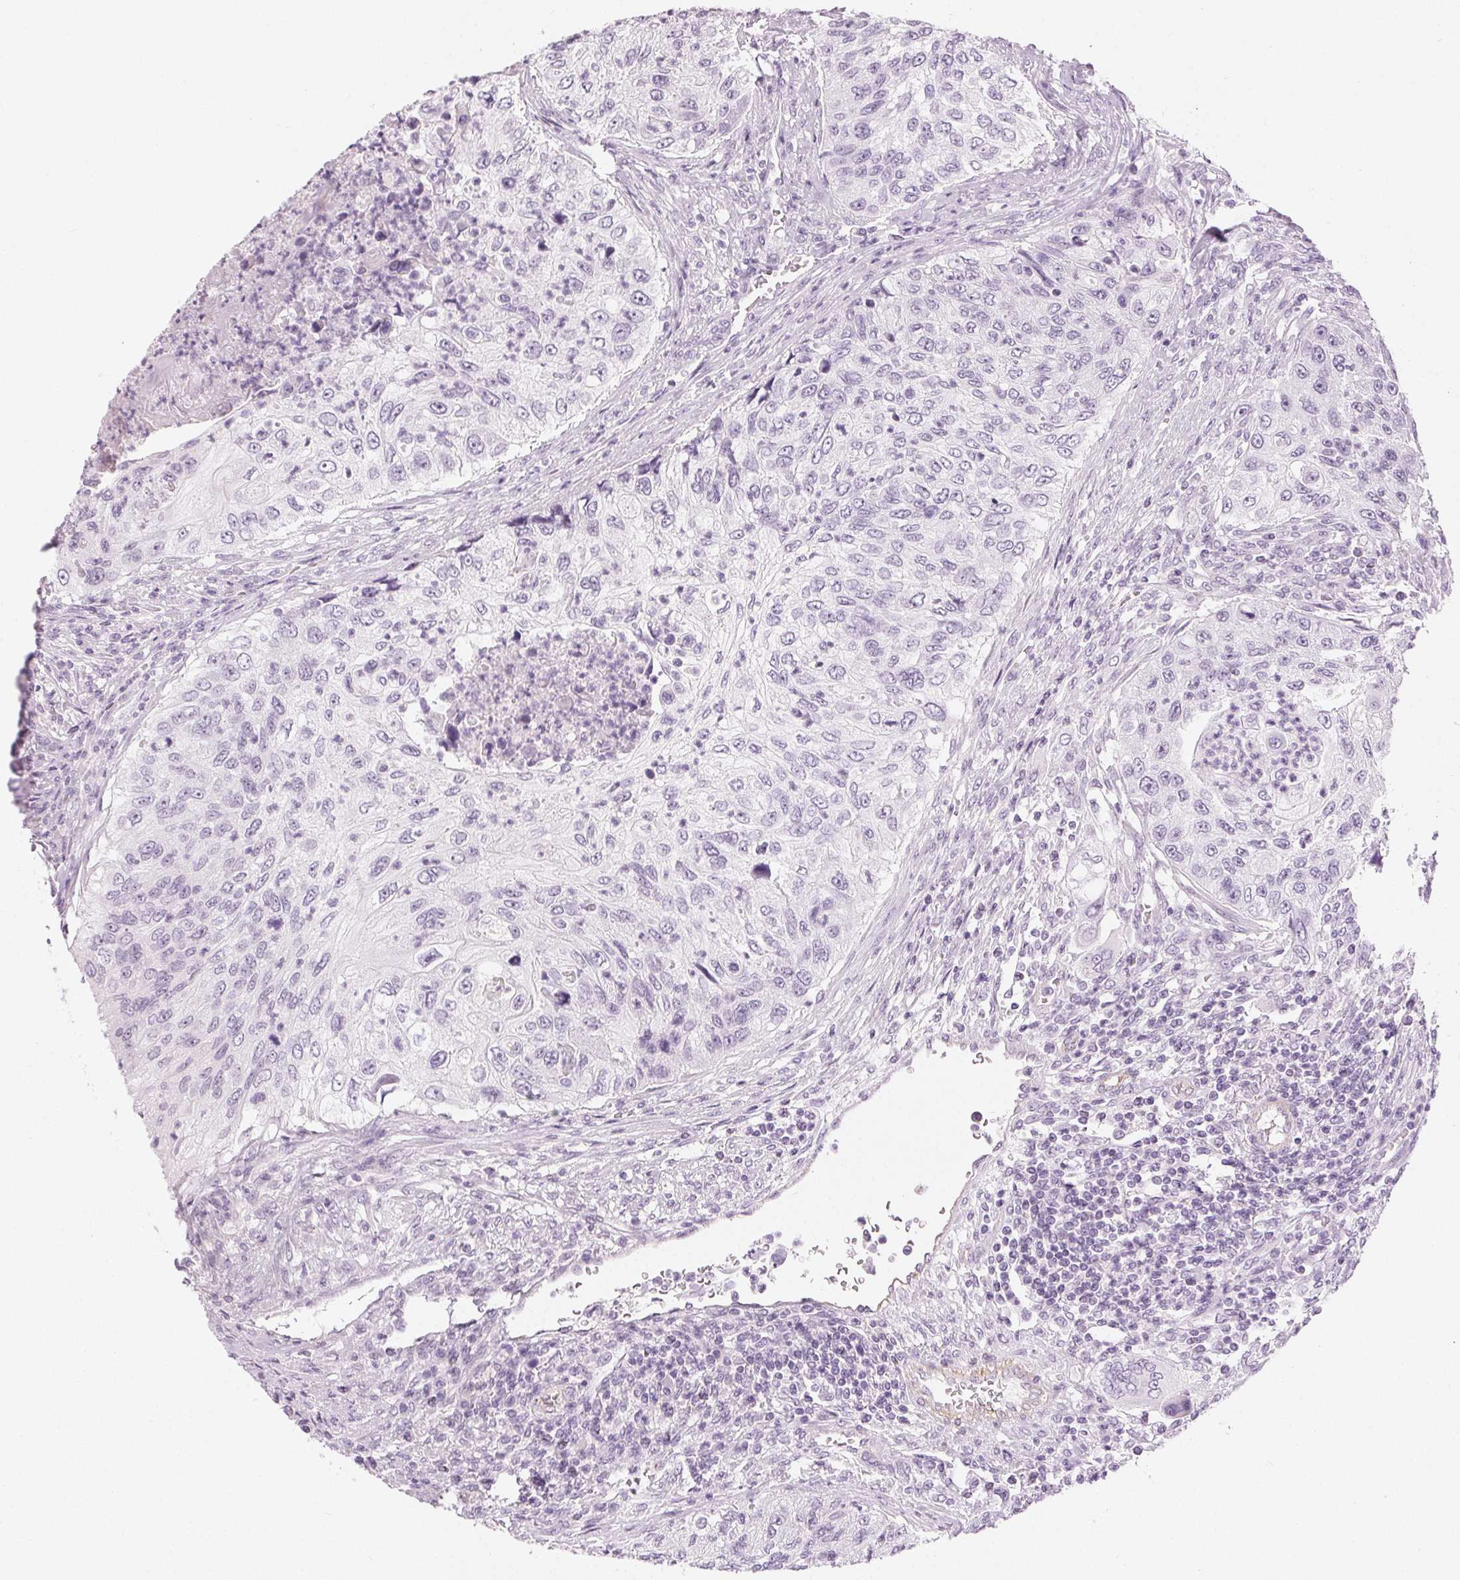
{"staining": {"intensity": "negative", "quantity": "none", "location": "none"}, "tissue": "urothelial cancer", "cell_type": "Tumor cells", "image_type": "cancer", "snomed": [{"axis": "morphology", "description": "Urothelial carcinoma, High grade"}, {"axis": "topography", "description": "Urinary bladder"}], "caption": "Immunohistochemical staining of urothelial cancer demonstrates no significant expression in tumor cells.", "gene": "AIF1L", "patient": {"sex": "female", "age": 60}}